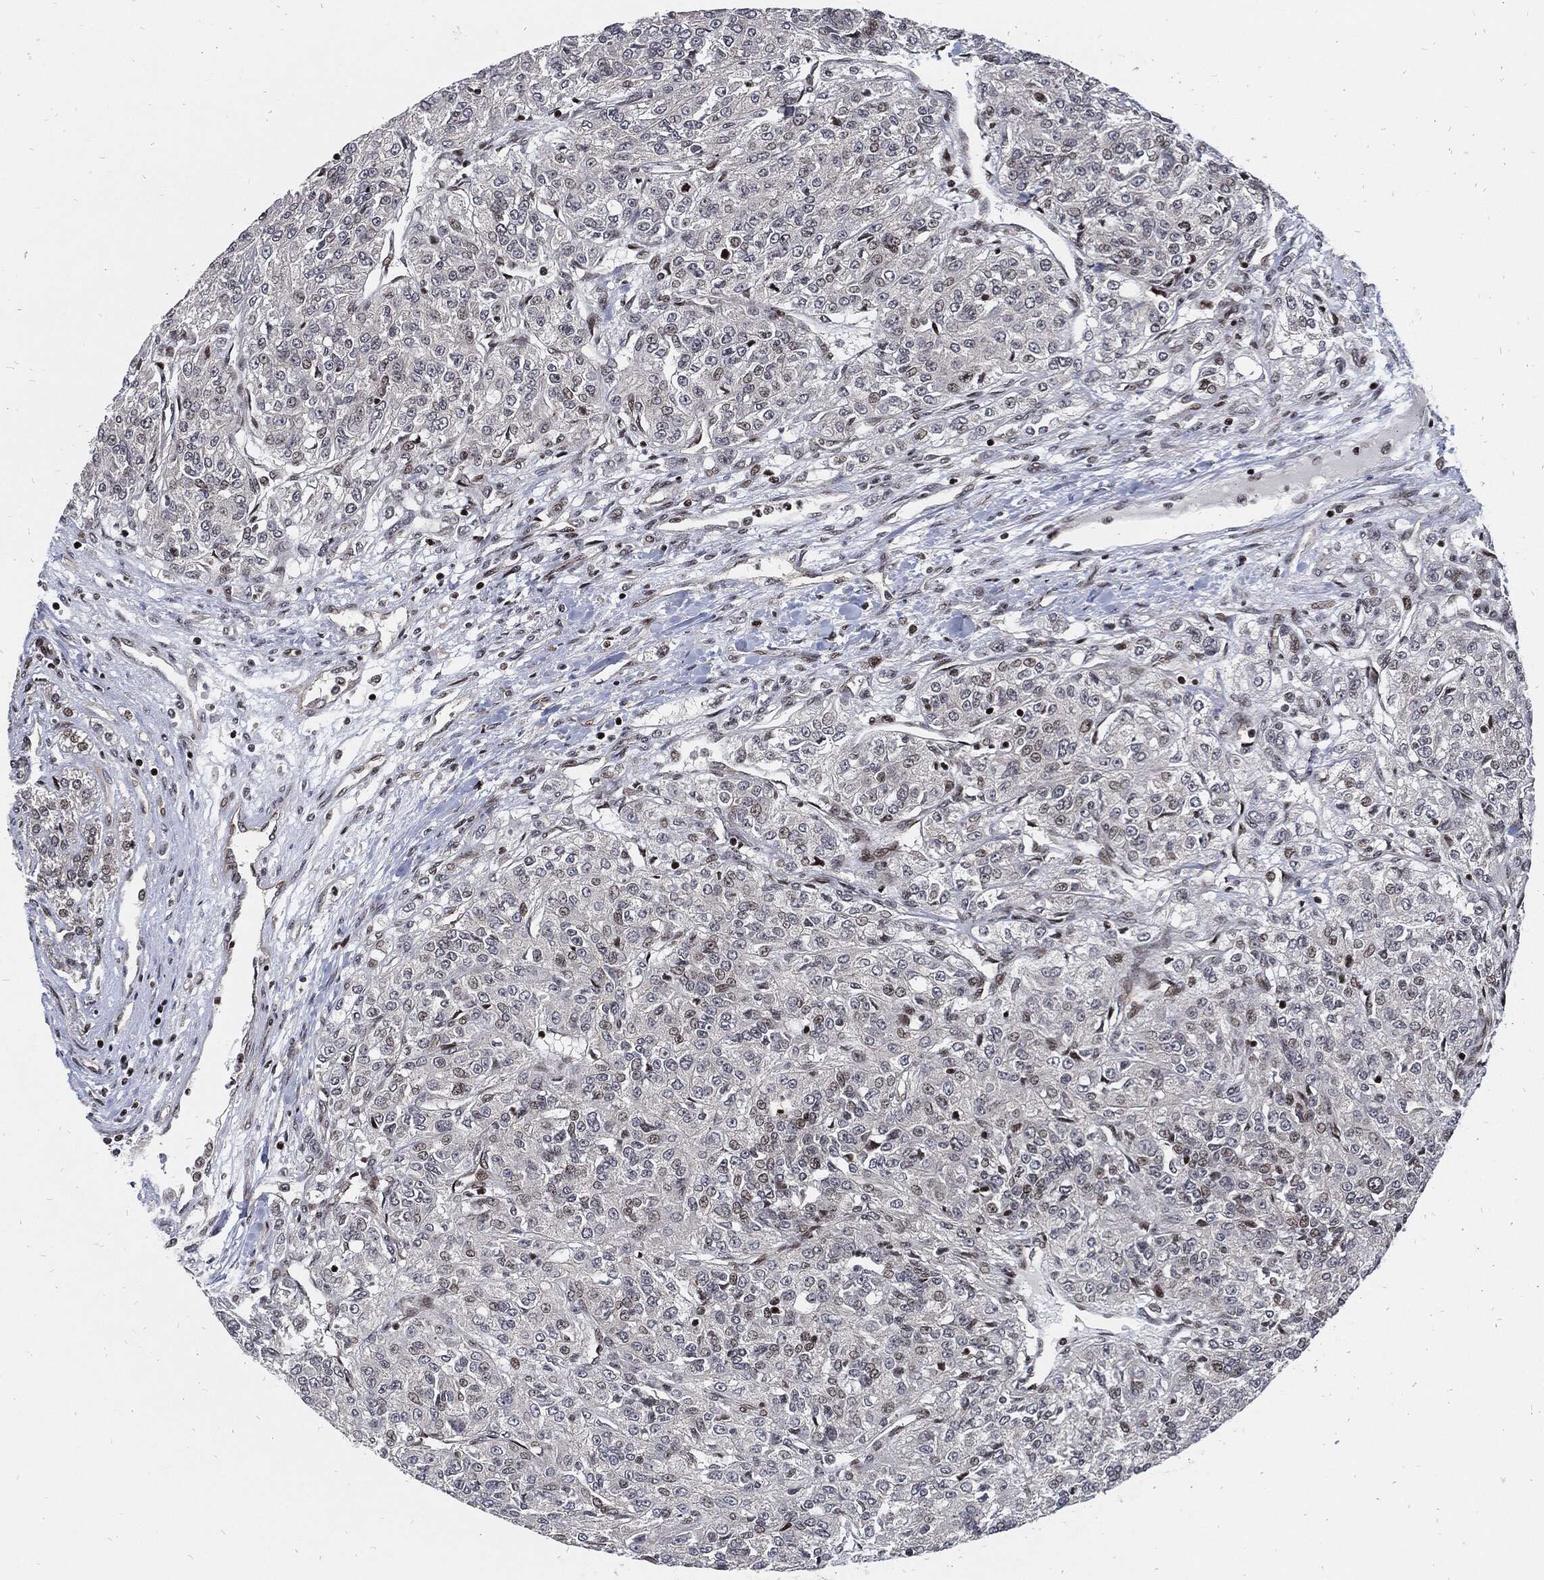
{"staining": {"intensity": "weak", "quantity": "<25%", "location": "nuclear"}, "tissue": "renal cancer", "cell_type": "Tumor cells", "image_type": "cancer", "snomed": [{"axis": "morphology", "description": "Adenocarcinoma, NOS"}, {"axis": "topography", "description": "Kidney"}], "caption": "The immunohistochemistry (IHC) micrograph has no significant positivity in tumor cells of renal cancer (adenocarcinoma) tissue. (Immunohistochemistry, brightfield microscopy, high magnification).", "gene": "ZNF775", "patient": {"sex": "female", "age": 63}}